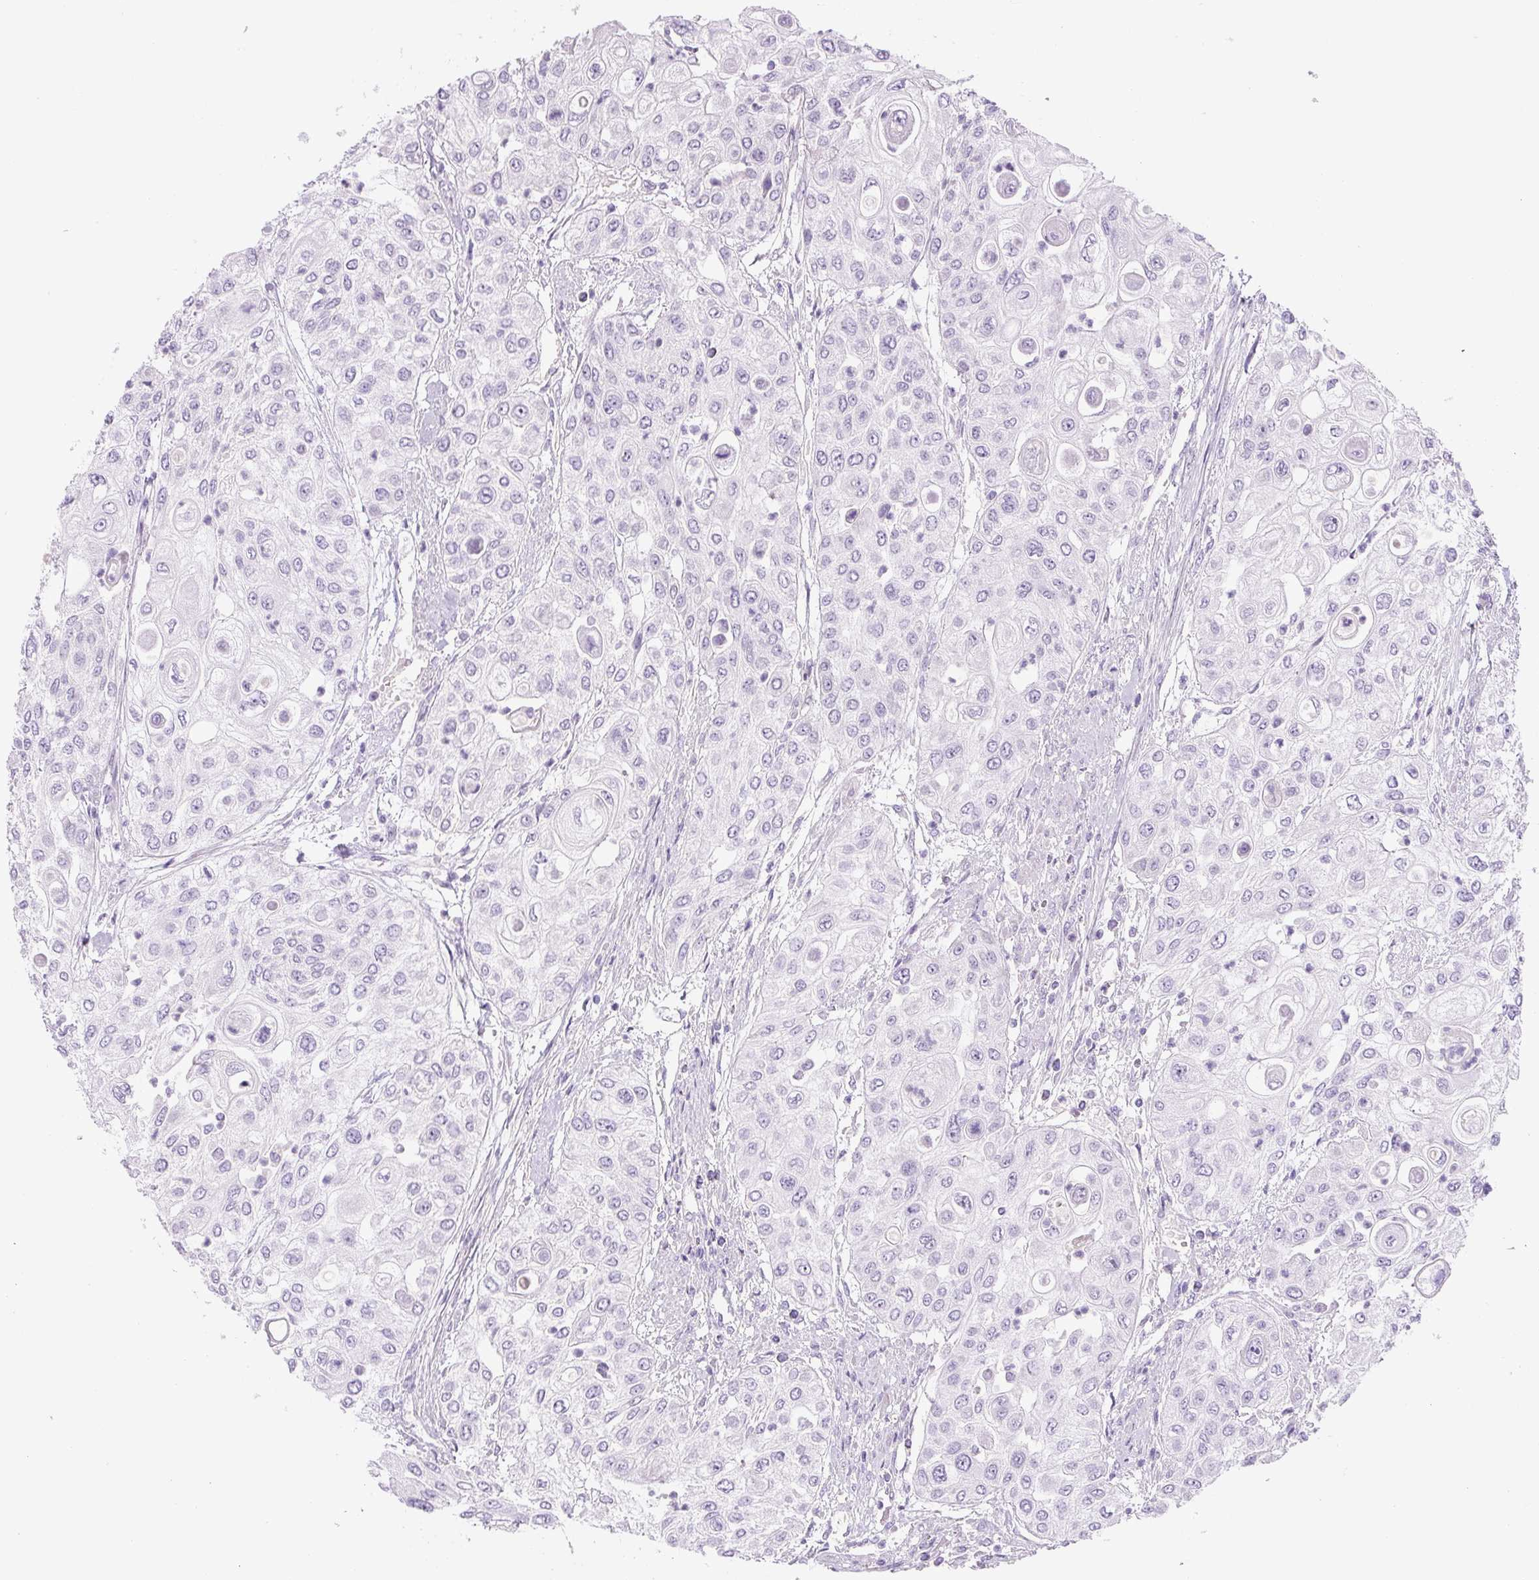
{"staining": {"intensity": "negative", "quantity": "none", "location": "none"}, "tissue": "urothelial cancer", "cell_type": "Tumor cells", "image_type": "cancer", "snomed": [{"axis": "morphology", "description": "Urothelial carcinoma, High grade"}, {"axis": "topography", "description": "Urinary bladder"}], "caption": "An immunohistochemistry histopathology image of urothelial cancer is shown. There is no staining in tumor cells of urothelial cancer.", "gene": "YIF1B", "patient": {"sex": "female", "age": 79}}